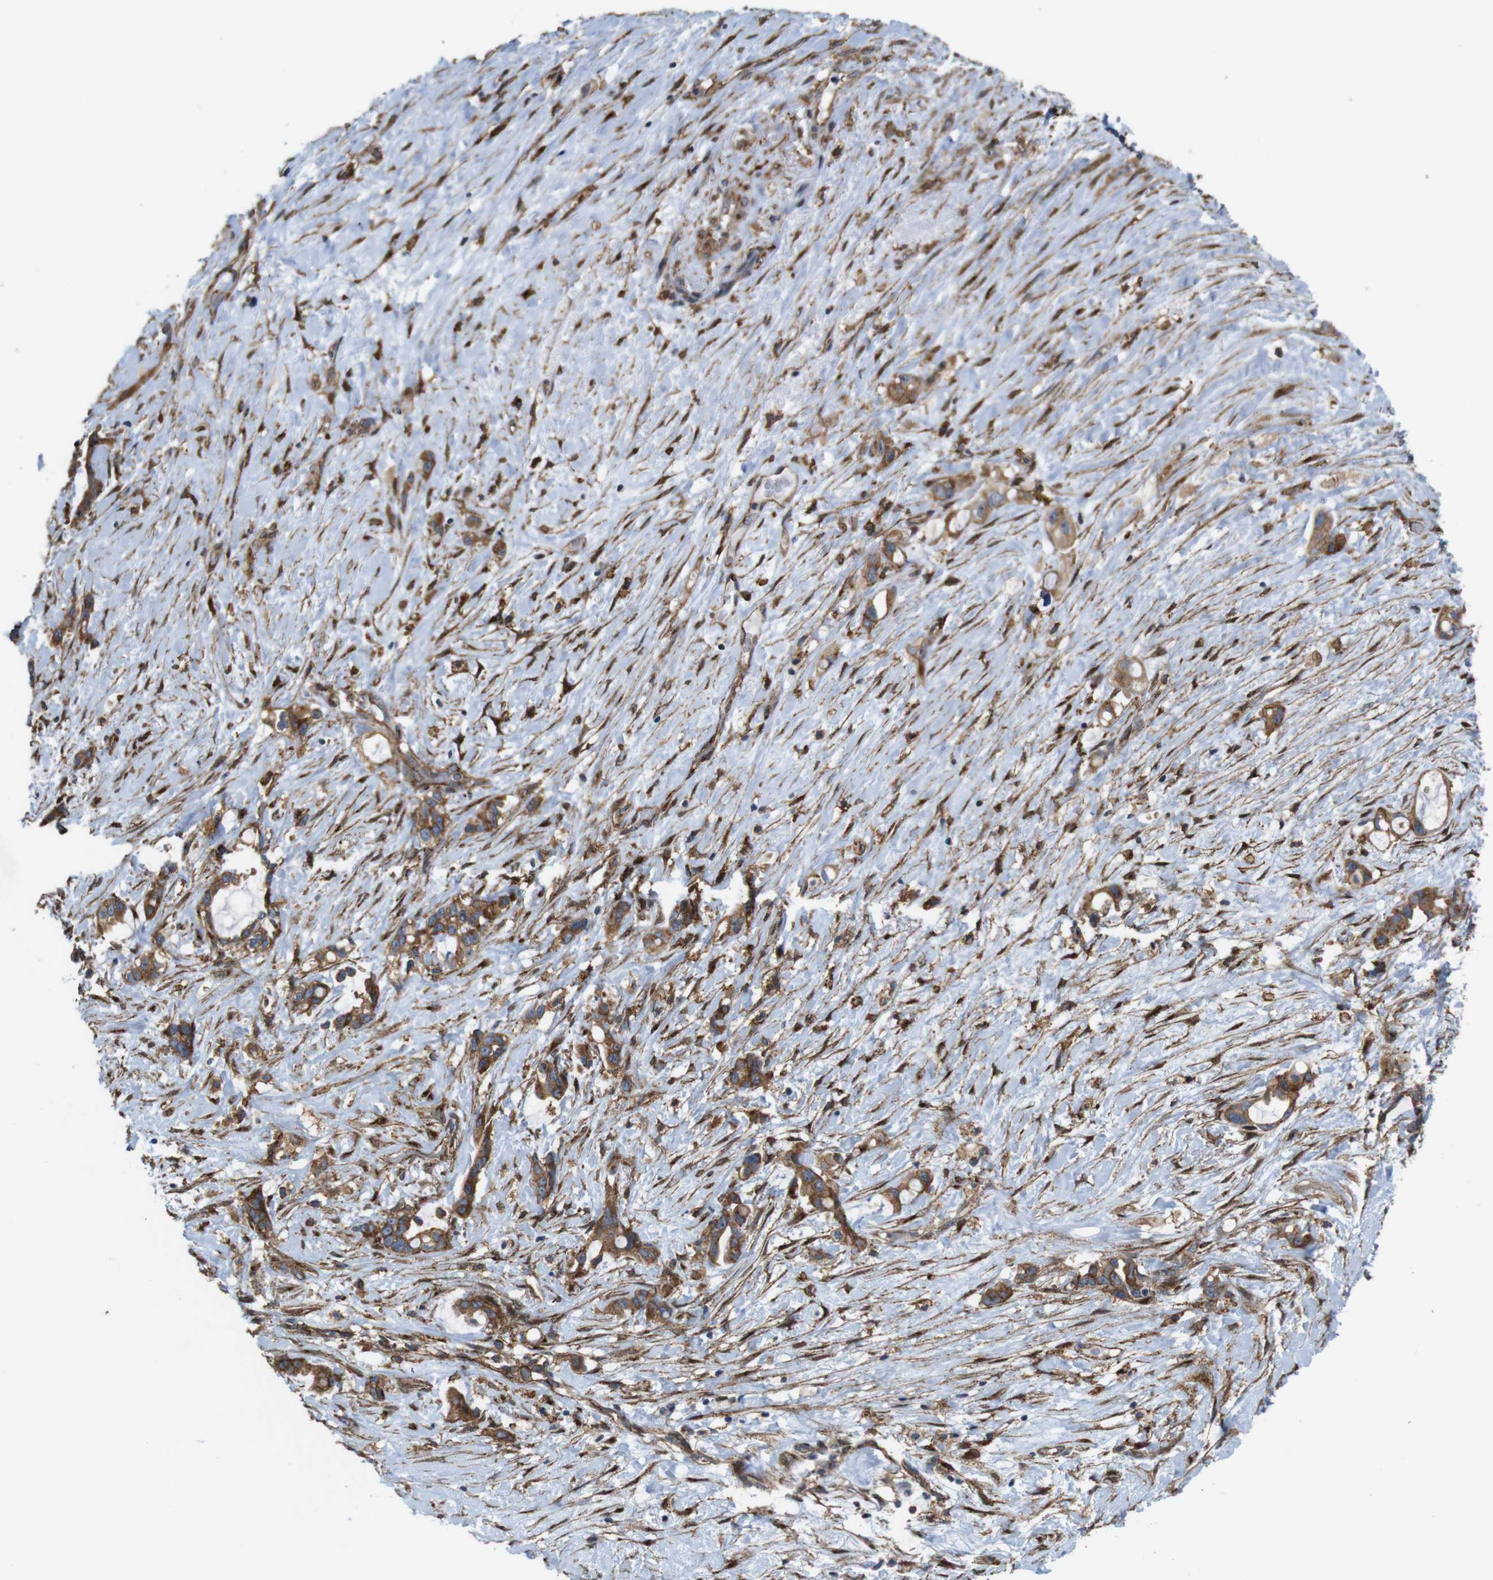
{"staining": {"intensity": "strong", "quantity": ">75%", "location": "cytoplasmic/membranous"}, "tissue": "liver cancer", "cell_type": "Tumor cells", "image_type": "cancer", "snomed": [{"axis": "morphology", "description": "Cholangiocarcinoma"}, {"axis": "topography", "description": "Liver"}], "caption": "The immunohistochemical stain highlights strong cytoplasmic/membranous positivity in tumor cells of cholangiocarcinoma (liver) tissue.", "gene": "PTGER4", "patient": {"sex": "female", "age": 65}}